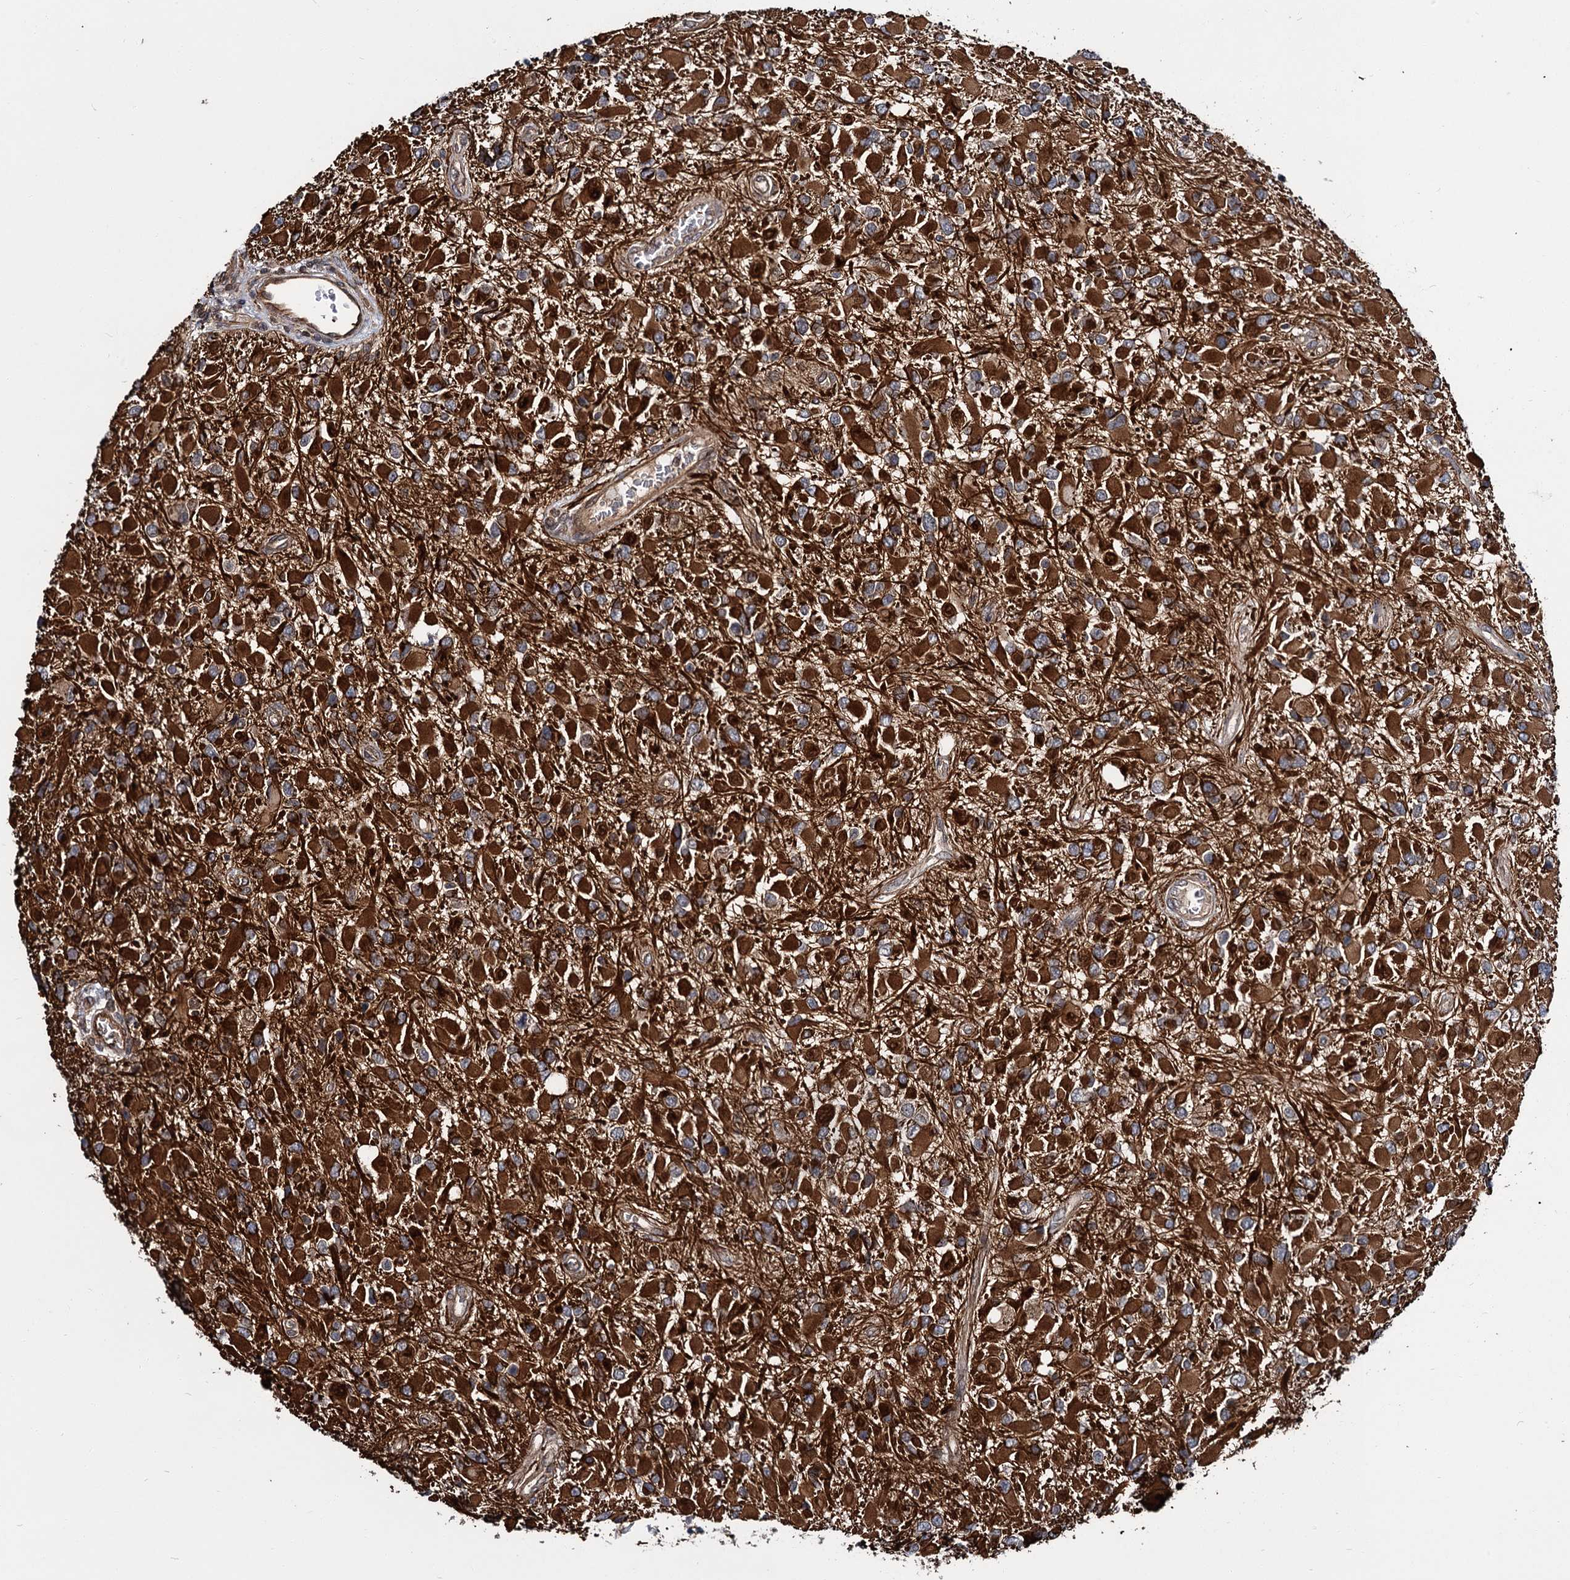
{"staining": {"intensity": "strong", "quantity": ">75%", "location": "cytoplasmic/membranous"}, "tissue": "glioma", "cell_type": "Tumor cells", "image_type": "cancer", "snomed": [{"axis": "morphology", "description": "Glioma, malignant, High grade"}, {"axis": "topography", "description": "Brain"}], "caption": "Tumor cells exhibit strong cytoplasmic/membranous positivity in approximately >75% of cells in malignant glioma (high-grade). The staining is performed using DAB brown chromogen to label protein expression. The nuclei are counter-stained blue using hematoxylin.", "gene": "ZFYVE19", "patient": {"sex": "male", "age": 53}}